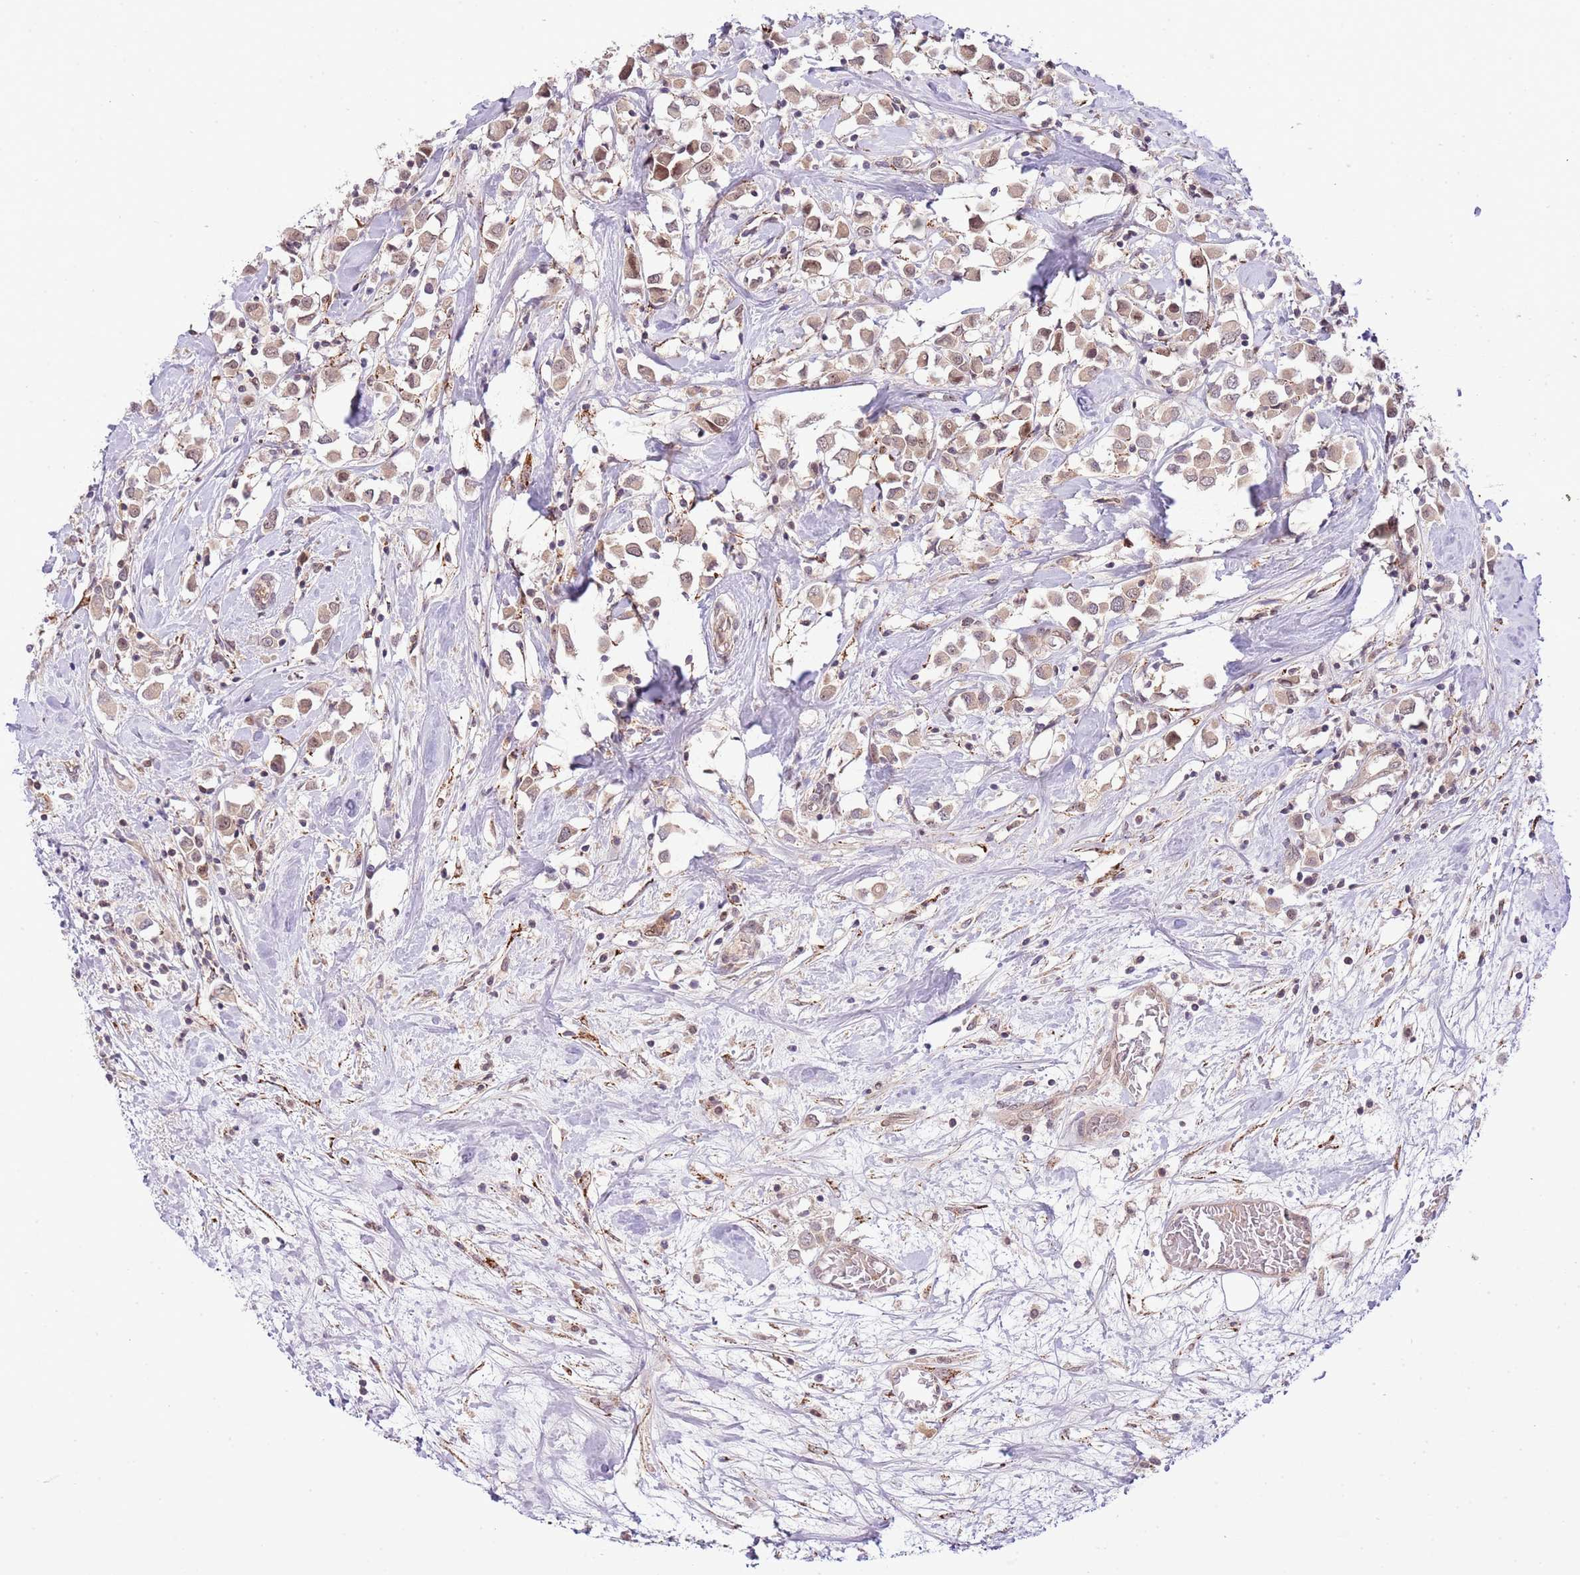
{"staining": {"intensity": "weak", "quantity": ">75%", "location": "cytoplasmic/membranous"}, "tissue": "breast cancer", "cell_type": "Tumor cells", "image_type": "cancer", "snomed": [{"axis": "morphology", "description": "Duct carcinoma"}, {"axis": "topography", "description": "Breast"}], "caption": "IHC of breast invasive ductal carcinoma exhibits low levels of weak cytoplasmic/membranous staining in about >75% of tumor cells. Using DAB (brown) and hematoxylin (blue) stains, captured at high magnification using brightfield microscopy.", "gene": "CHD1", "patient": {"sex": "female", "age": 61}}